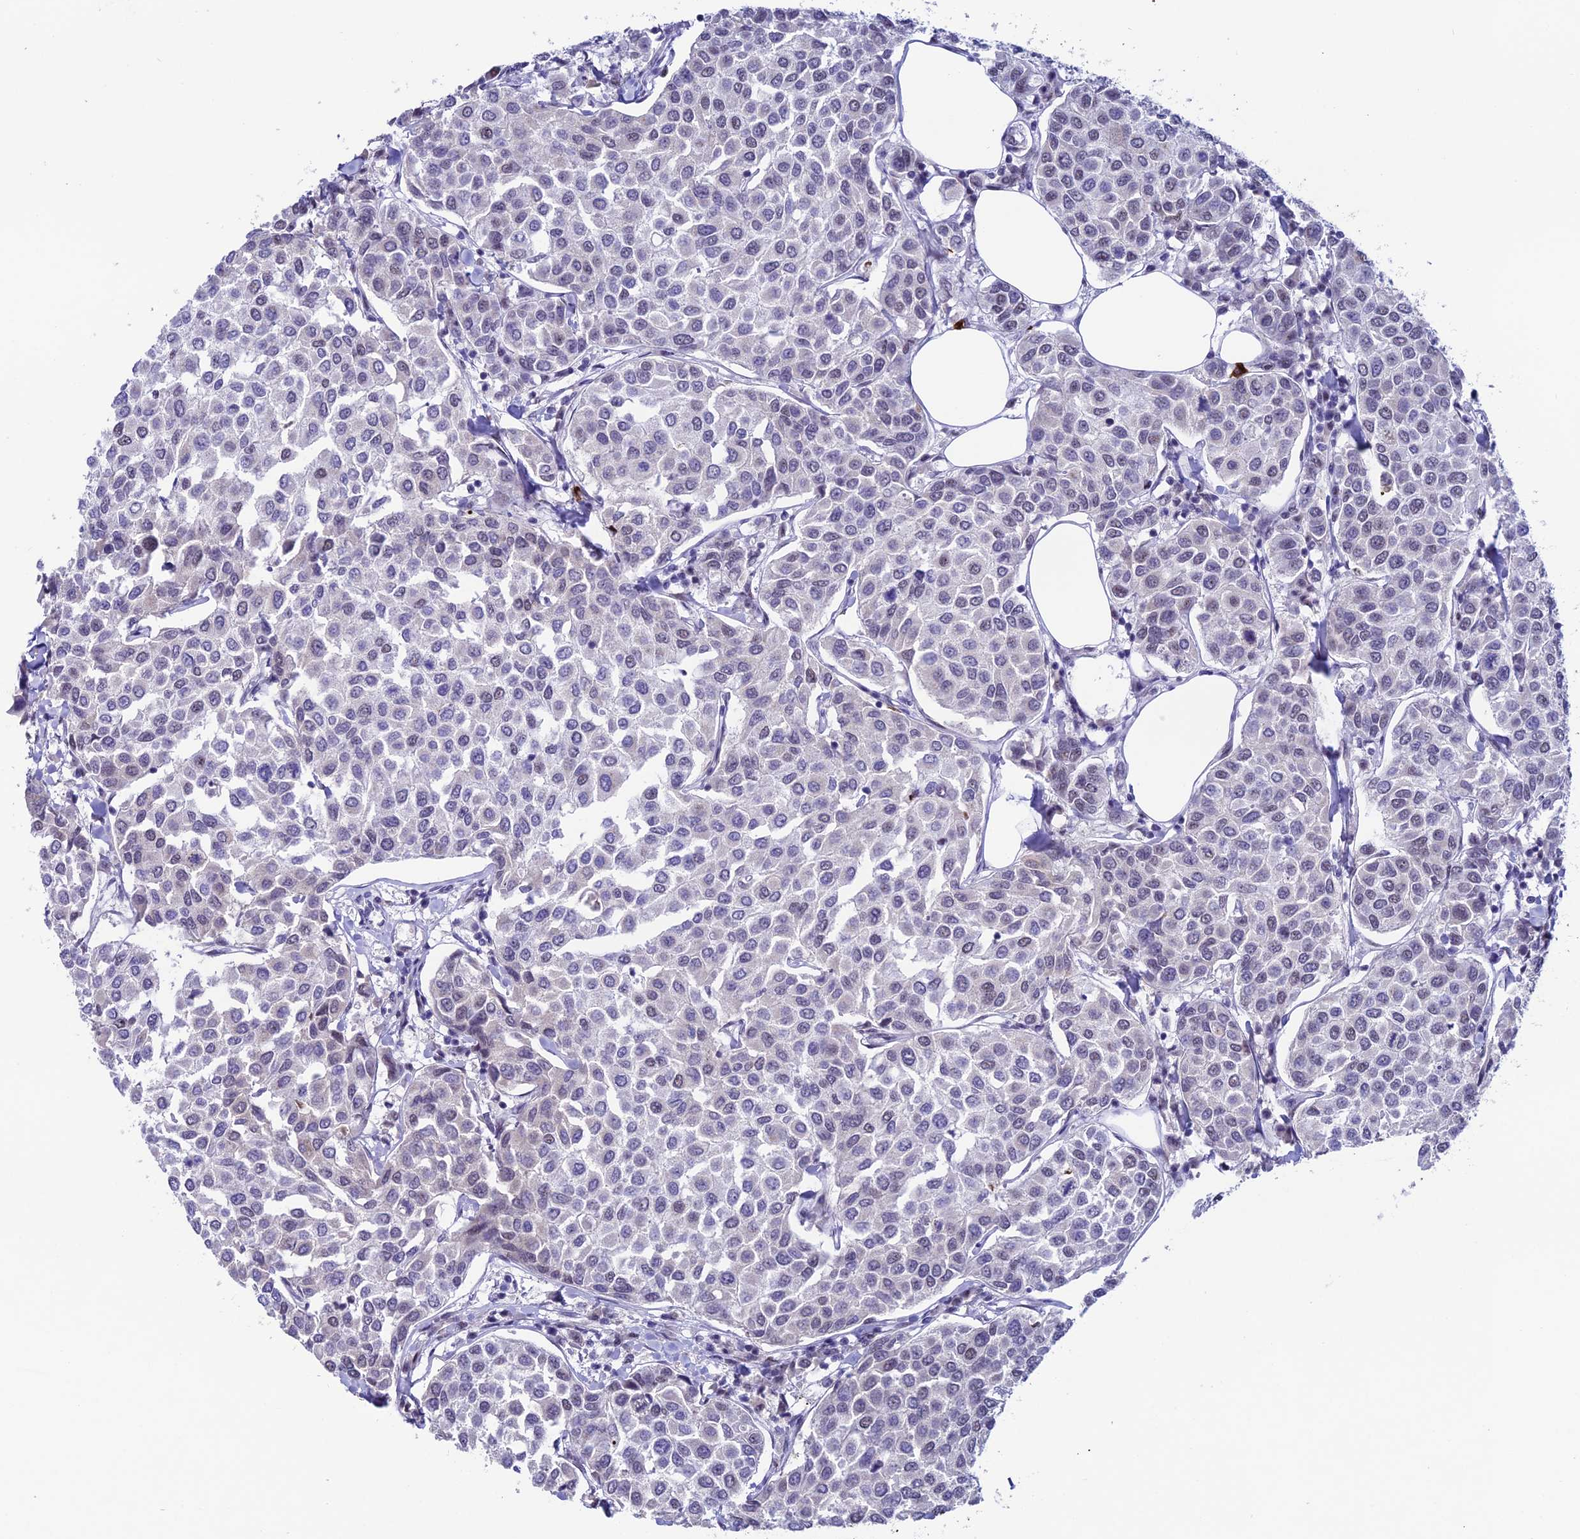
{"staining": {"intensity": "weak", "quantity": "<25%", "location": "nuclear"}, "tissue": "breast cancer", "cell_type": "Tumor cells", "image_type": "cancer", "snomed": [{"axis": "morphology", "description": "Duct carcinoma"}, {"axis": "topography", "description": "Breast"}], "caption": "Immunohistochemical staining of human breast intraductal carcinoma exhibits no significant staining in tumor cells. Brightfield microscopy of immunohistochemistry (IHC) stained with DAB (brown) and hematoxylin (blue), captured at high magnification.", "gene": "MFSD2B", "patient": {"sex": "female", "age": 55}}